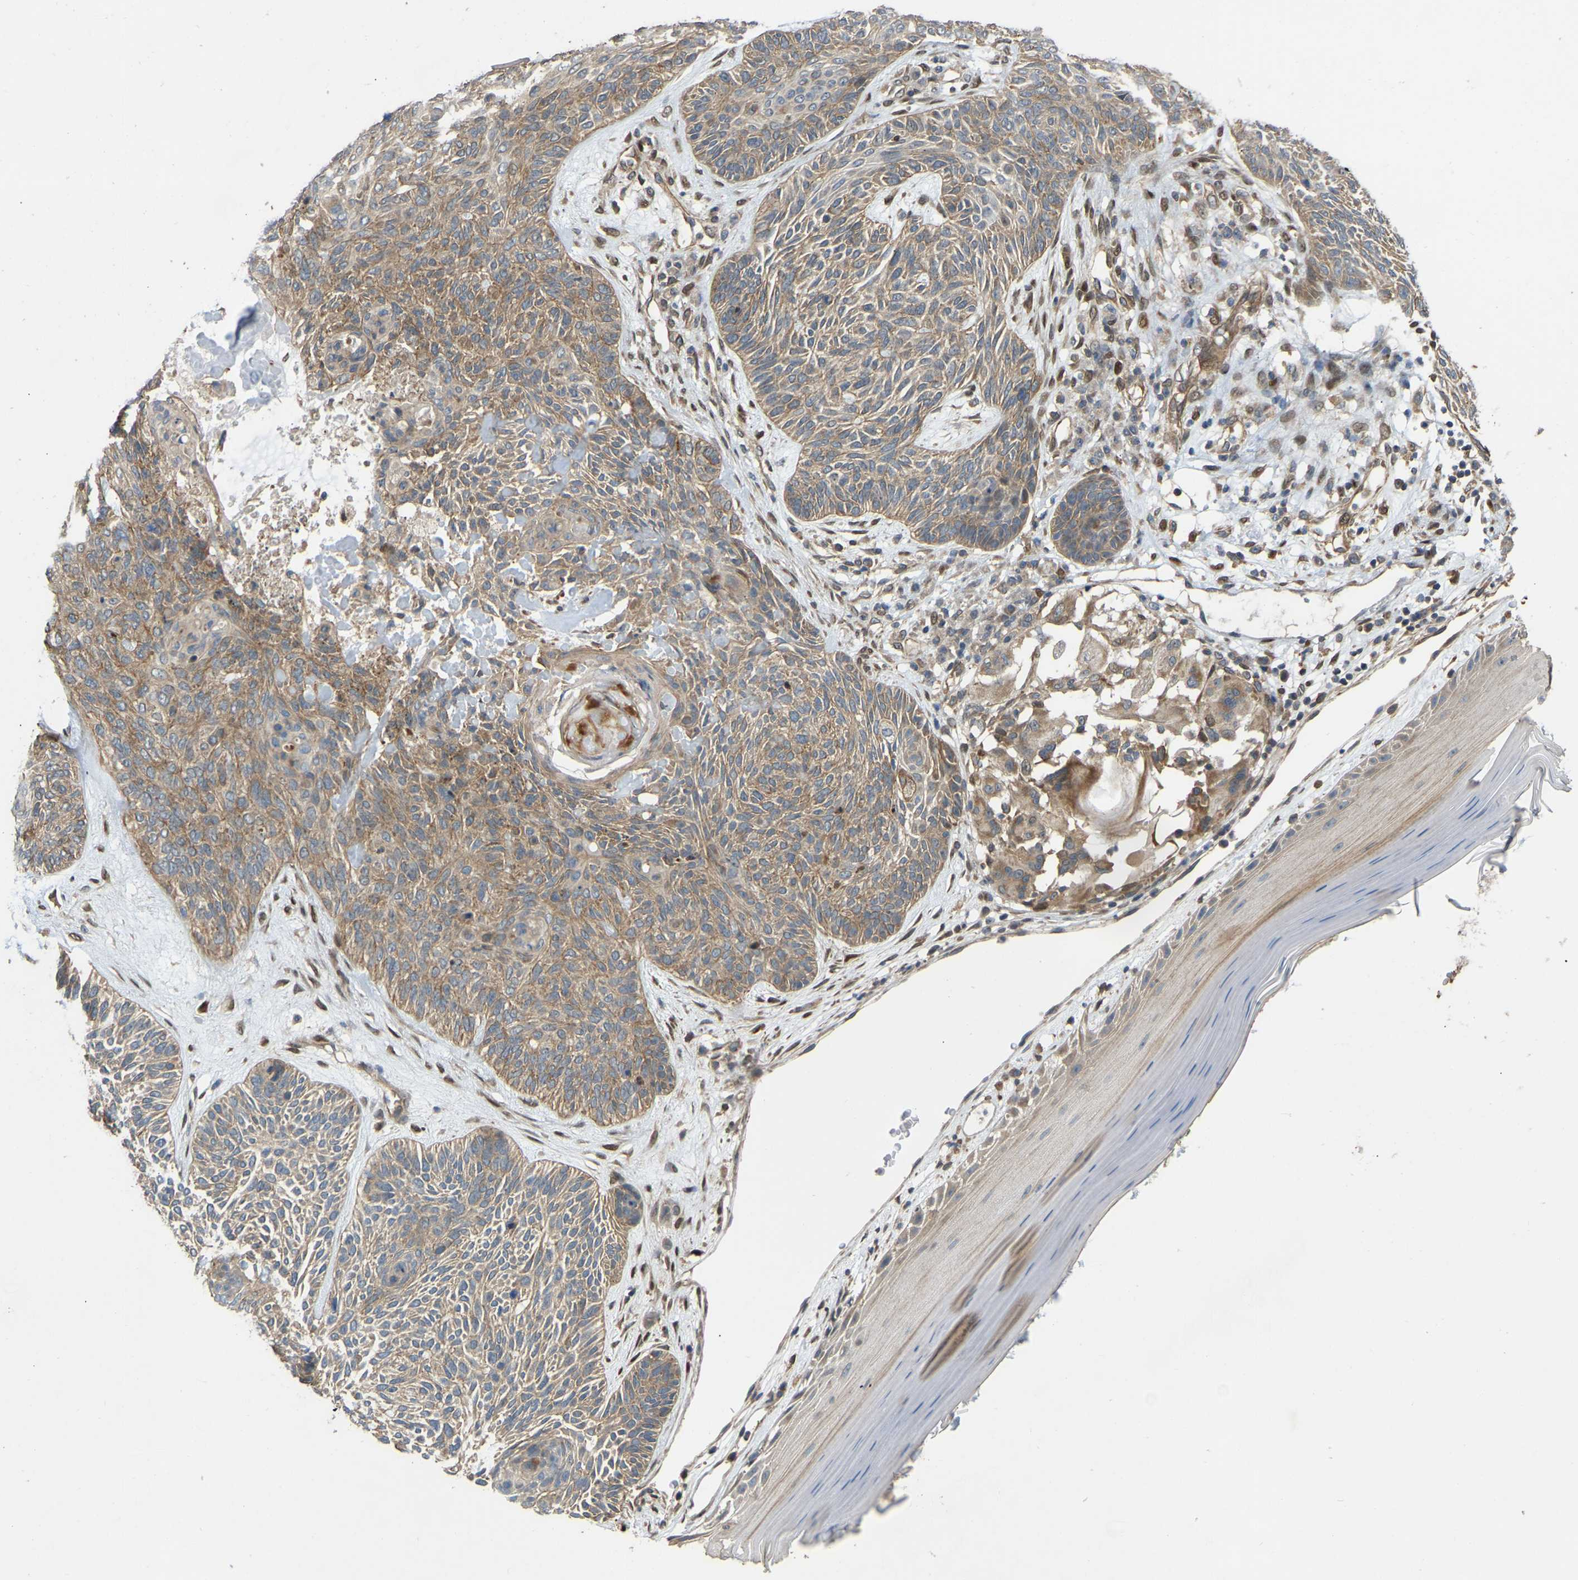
{"staining": {"intensity": "moderate", "quantity": ">75%", "location": "cytoplasmic/membranous"}, "tissue": "skin cancer", "cell_type": "Tumor cells", "image_type": "cancer", "snomed": [{"axis": "morphology", "description": "Basal cell carcinoma"}, {"axis": "topography", "description": "Skin"}], "caption": "This is a photomicrograph of immunohistochemistry staining of skin cancer (basal cell carcinoma), which shows moderate staining in the cytoplasmic/membranous of tumor cells.", "gene": "C21orf91", "patient": {"sex": "male", "age": 55}}